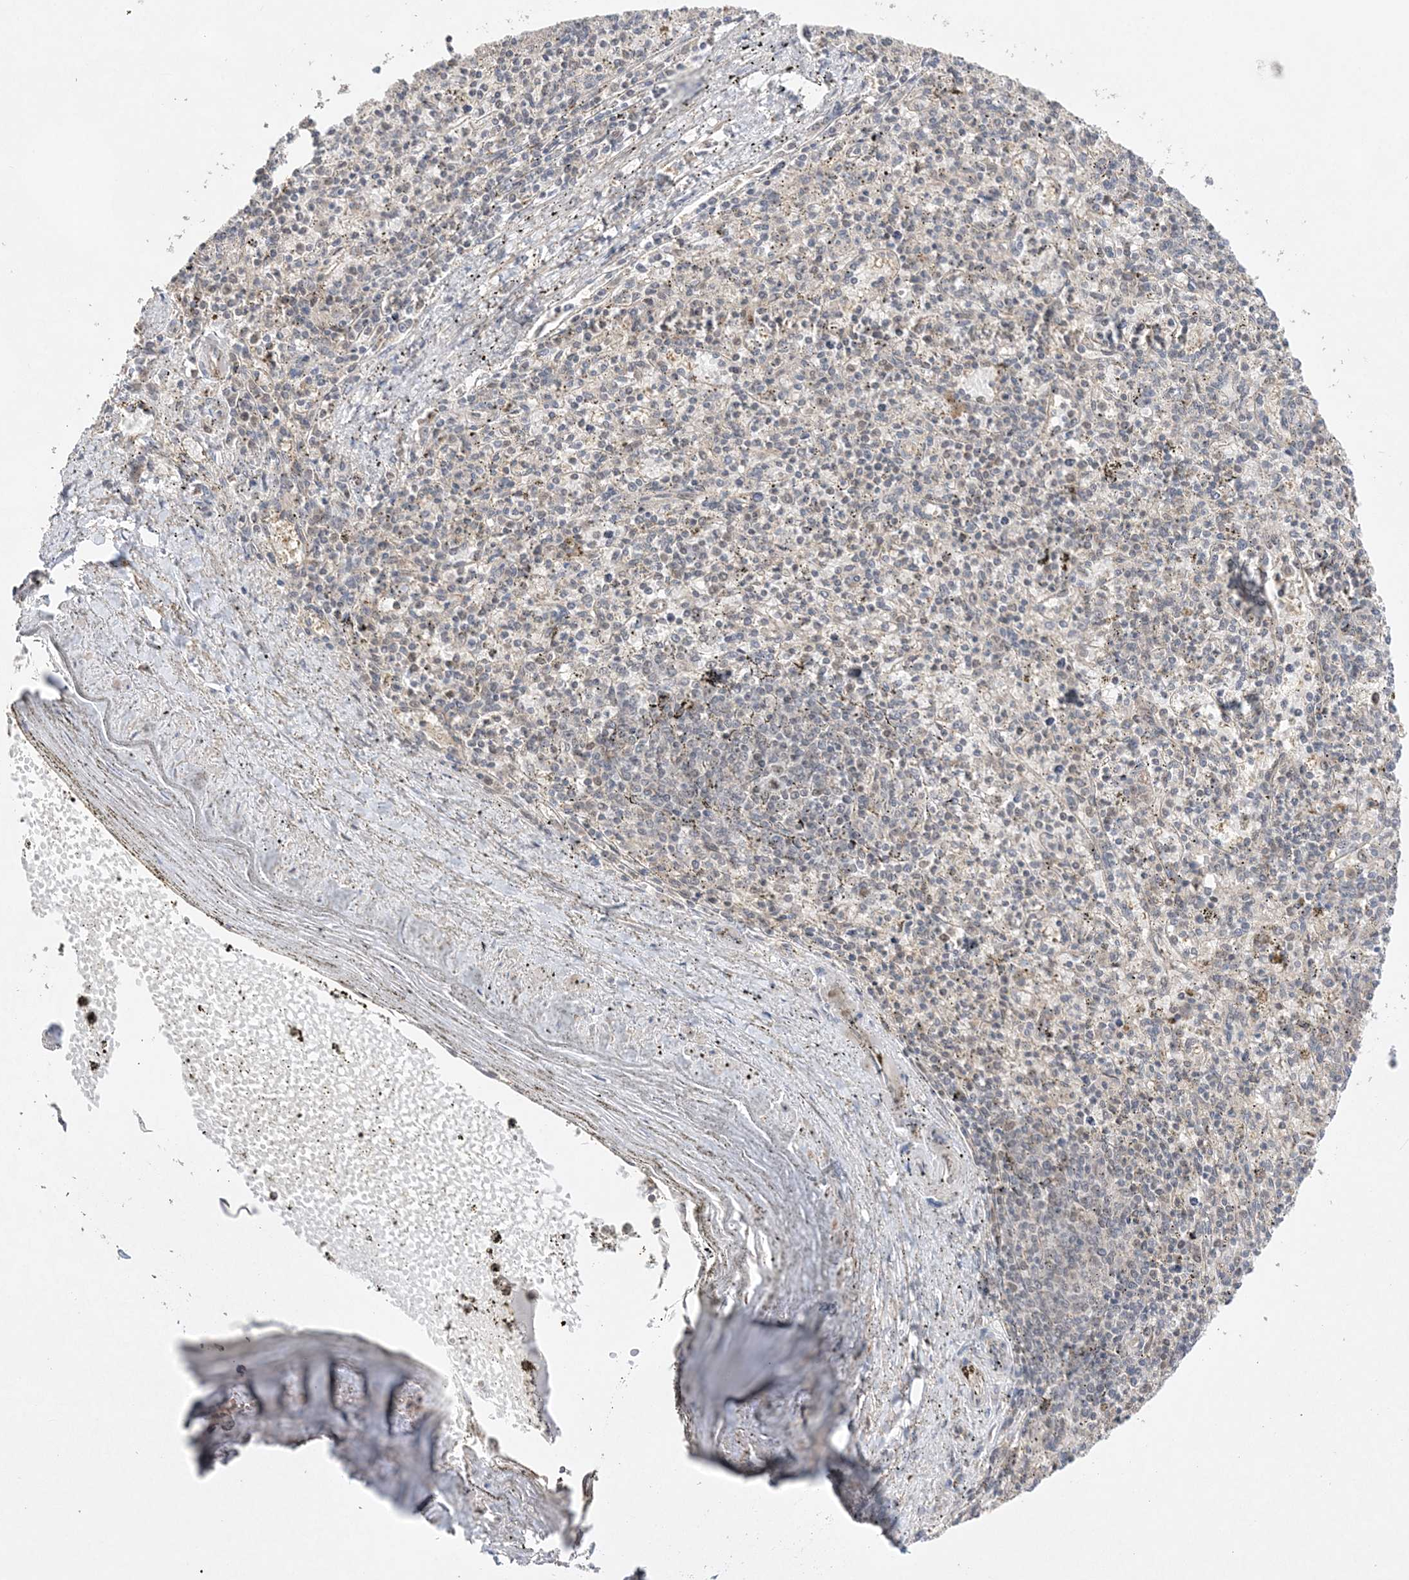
{"staining": {"intensity": "weak", "quantity": "<25%", "location": "cytoplasmic/membranous"}, "tissue": "spleen", "cell_type": "Cells in red pulp", "image_type": "normal", "snomed": [{"axis": "morphology", "description": "Normal tissue, NOS"}, {"axis": "topography", "description": "Spleen"}], "caption": "Cells in red pulp are negative for protein expression in unremarkable human spleen. (DAB (3,3'-diaminobenzidine) immunohistochemistry visualized using brightfield microscopy, high magnification).", "gene": "TMEM132B", "patient": {"sex": "male", "age": 72}}